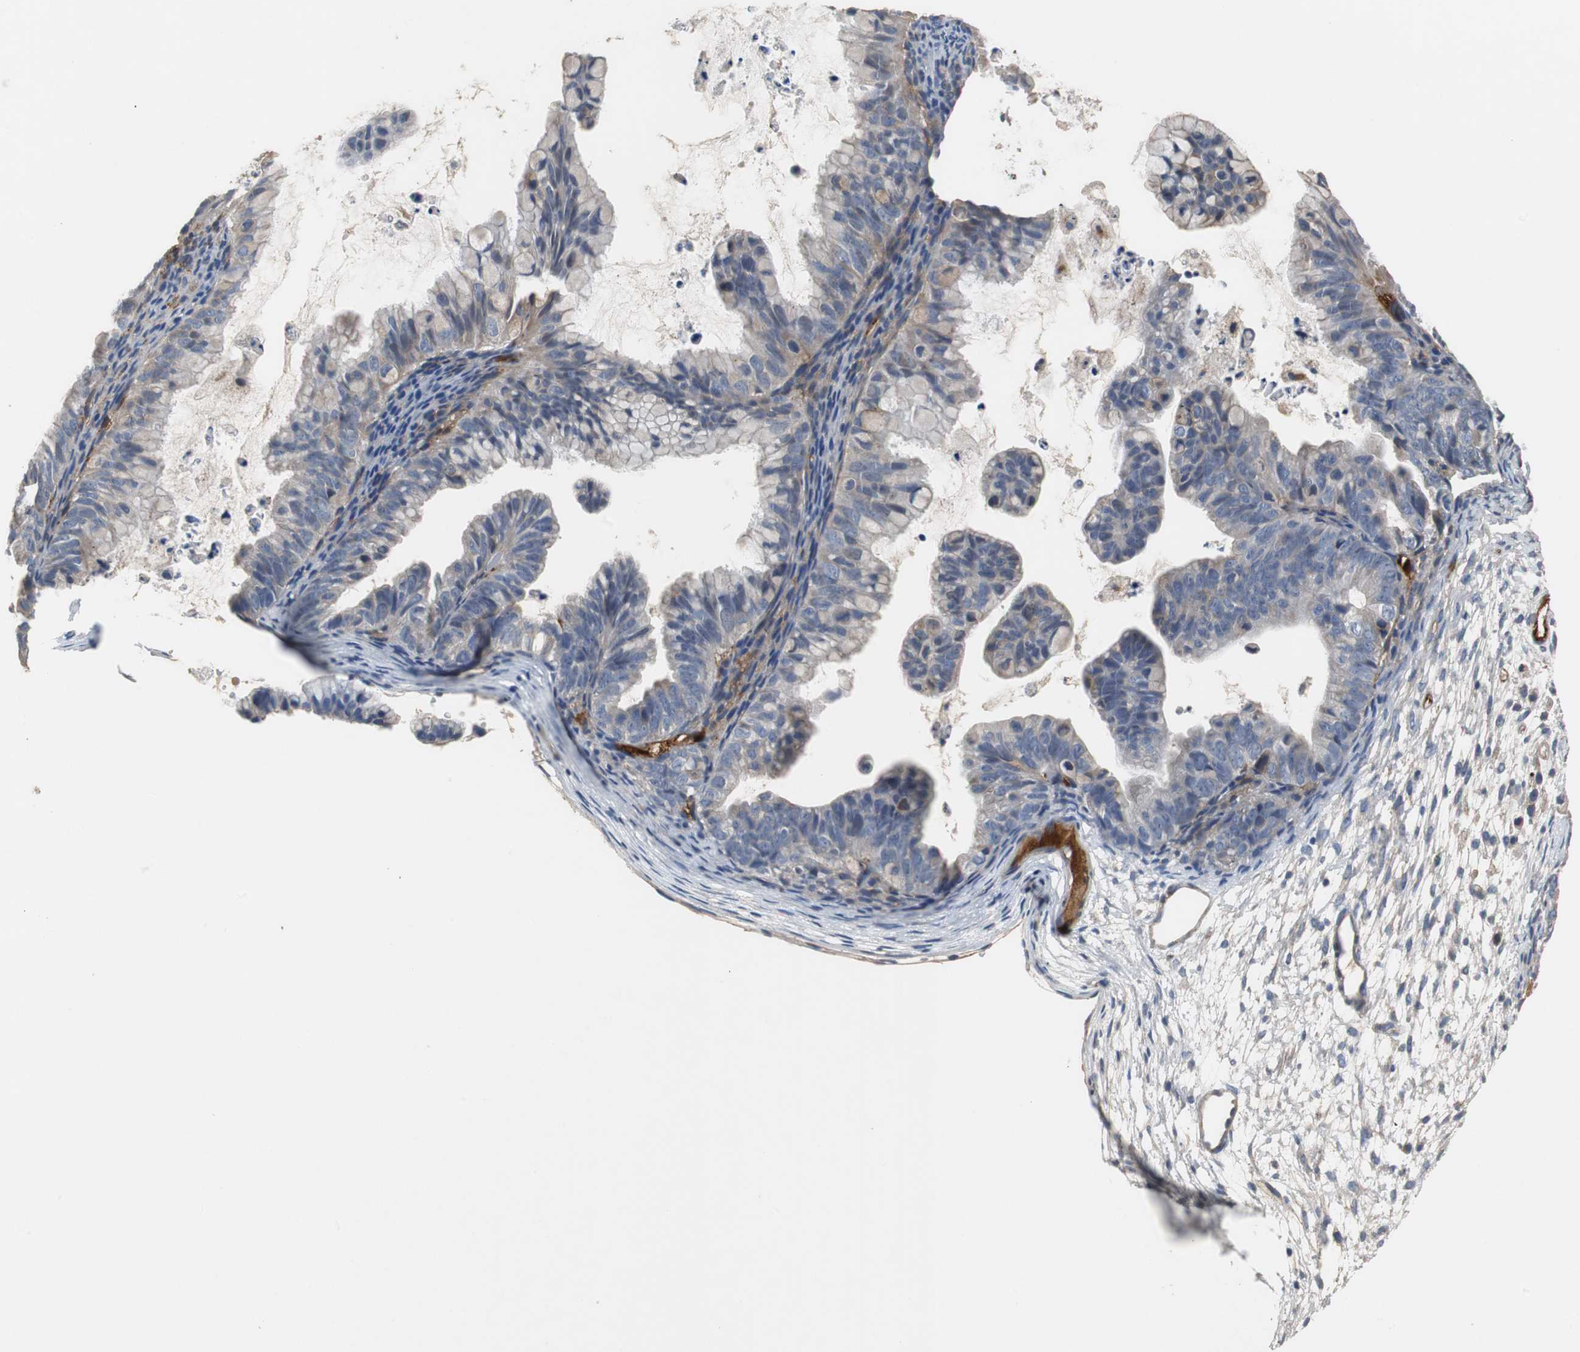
{"staining": {"intensity": "weak", "quantity": "<25%", "location": "cytoplasmic/membranous"}, "tissue": "ovarian cancer", "cell_type": "Tumor cells", "image_type": "cancer", "snomed": [{"axis": "morphology", "description": "Cystadenocarcinoma, mucinous, NOS"}, {"axis": "topography", "description": "Ovary"}], "caption": "Tumor cells are negative for protein expression in human mucinous cystadenocarcinoma (ovarian).", "gene": "SORT1", "patient": {"sex": "female", "age": 36}}